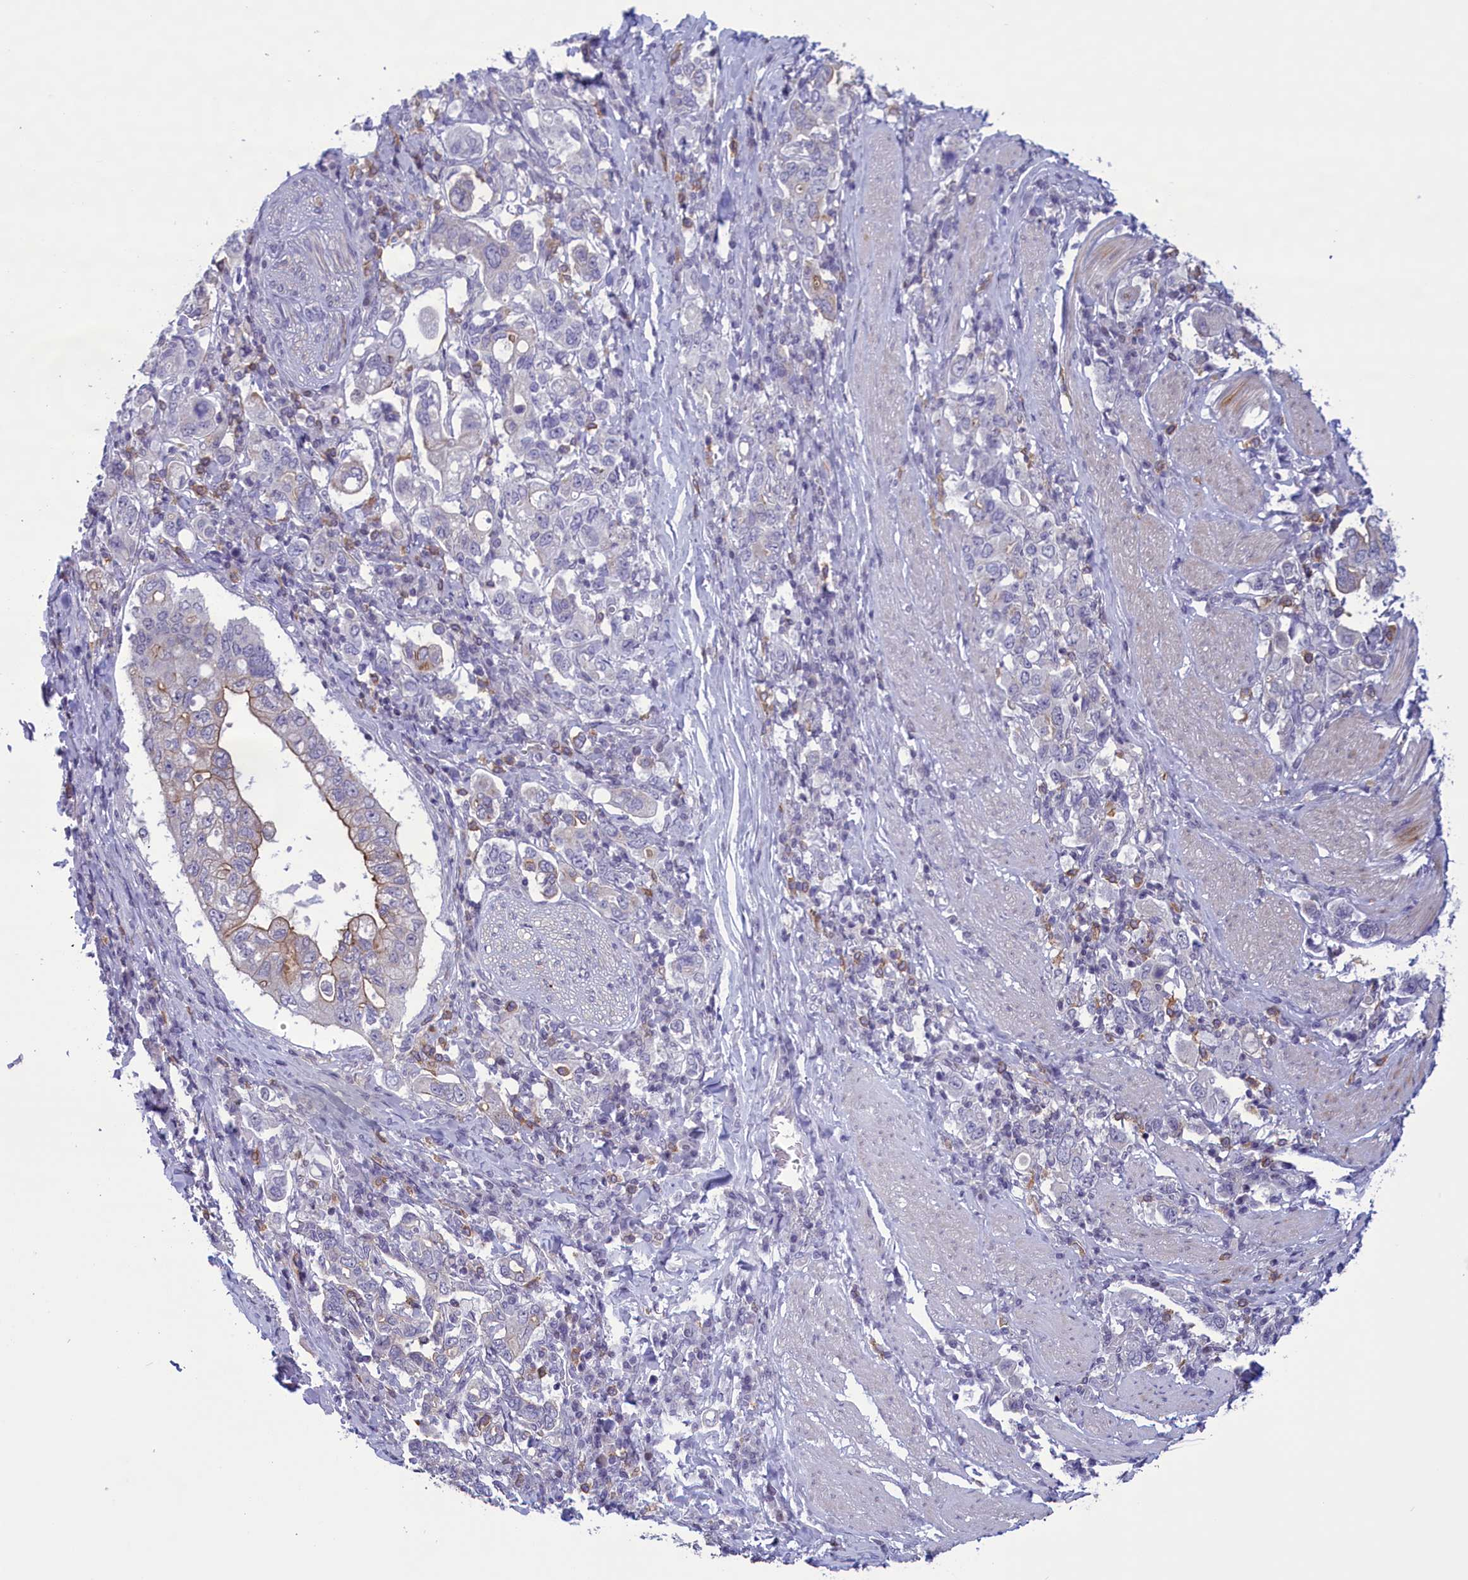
{"staining": {"intensity": "moderate", "quantity": "<25%", "location": "cytoplasmic/membranous"}, "tissue": "stomach cancer", "cell_type": "Tumor cells", "image_type": "cancer", "snomed": [{"axis": "morphology", "description": "Adenocarcinoma, NOS"}, {"axis": "topography", "description": "Stomach, upper"}], "caption": "The immunohistochemical stain highlights moderate cytoplasmic/membranous positivity in tumor cells of adenocarcinoma (stomach) tissue. The protein of interest is stained brown, and the nuclei are stained in blue (DAB IHC with brightfield microscopy, high magnification).", "gene": "CORO2A", "patient": {"sex": "male", "age": 62}}